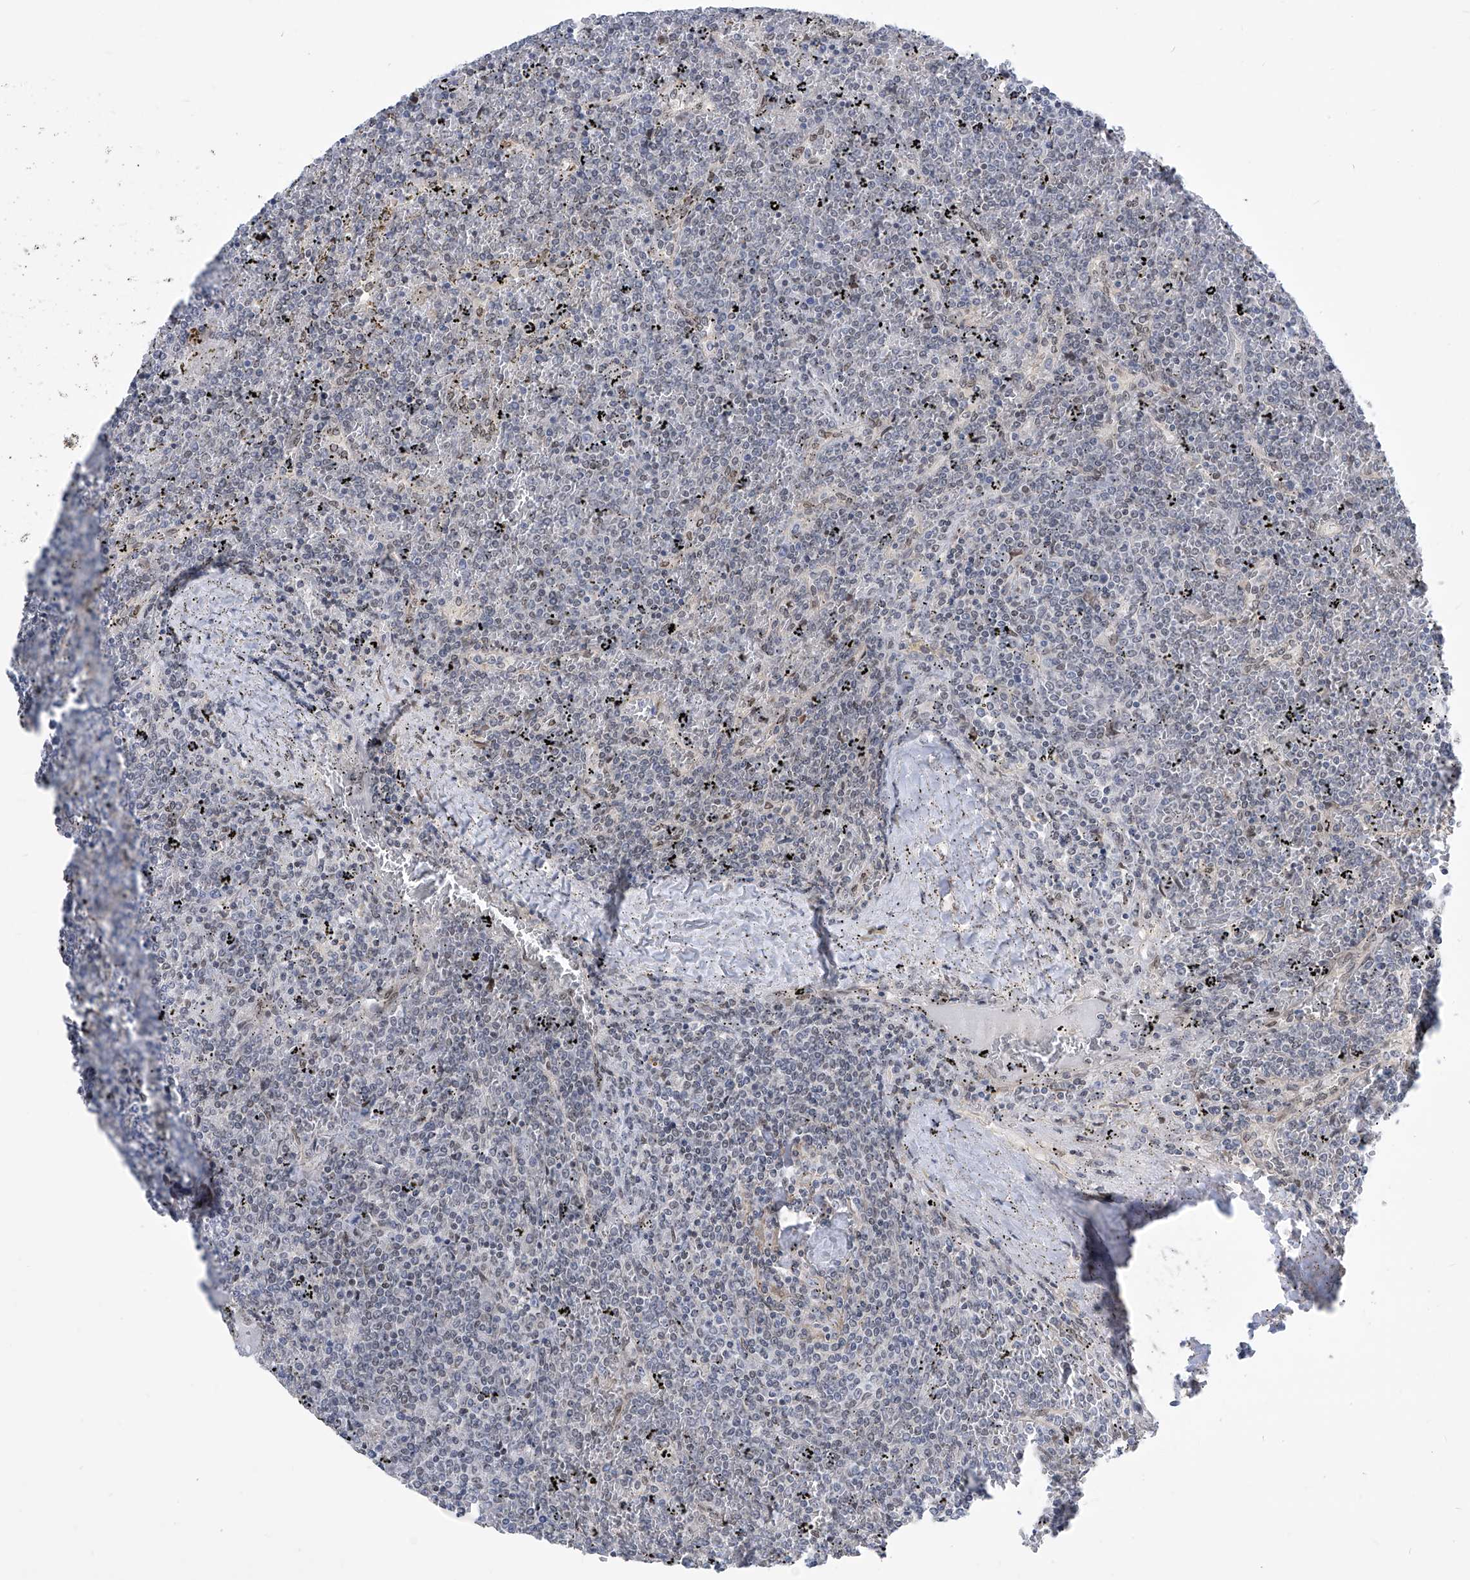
{"staining": {"intensity": "negative", "quantity": "none", "location": "none"}, "tissue": "lymphoma", "cell_type": "Tumor cells", "image_type": "cancer", "snomed": [{"axis": "morphology", "description": "Malignant lymphoma, non-Hodgkin's type, Low grade"}, {"axis": "topography", "description": "Spleen"}], "caption": "This is a image of immunohistochemistry staining of low-grade malignant lymphoma, non-Hodgkin's type, which shows no positivity in tumor cells. (DAB (3,3'-diaminobenzidine) immunohistochemistry, high magnification).", "gene": "CETN2", "patient": {"sex": "female", "age": 19}}